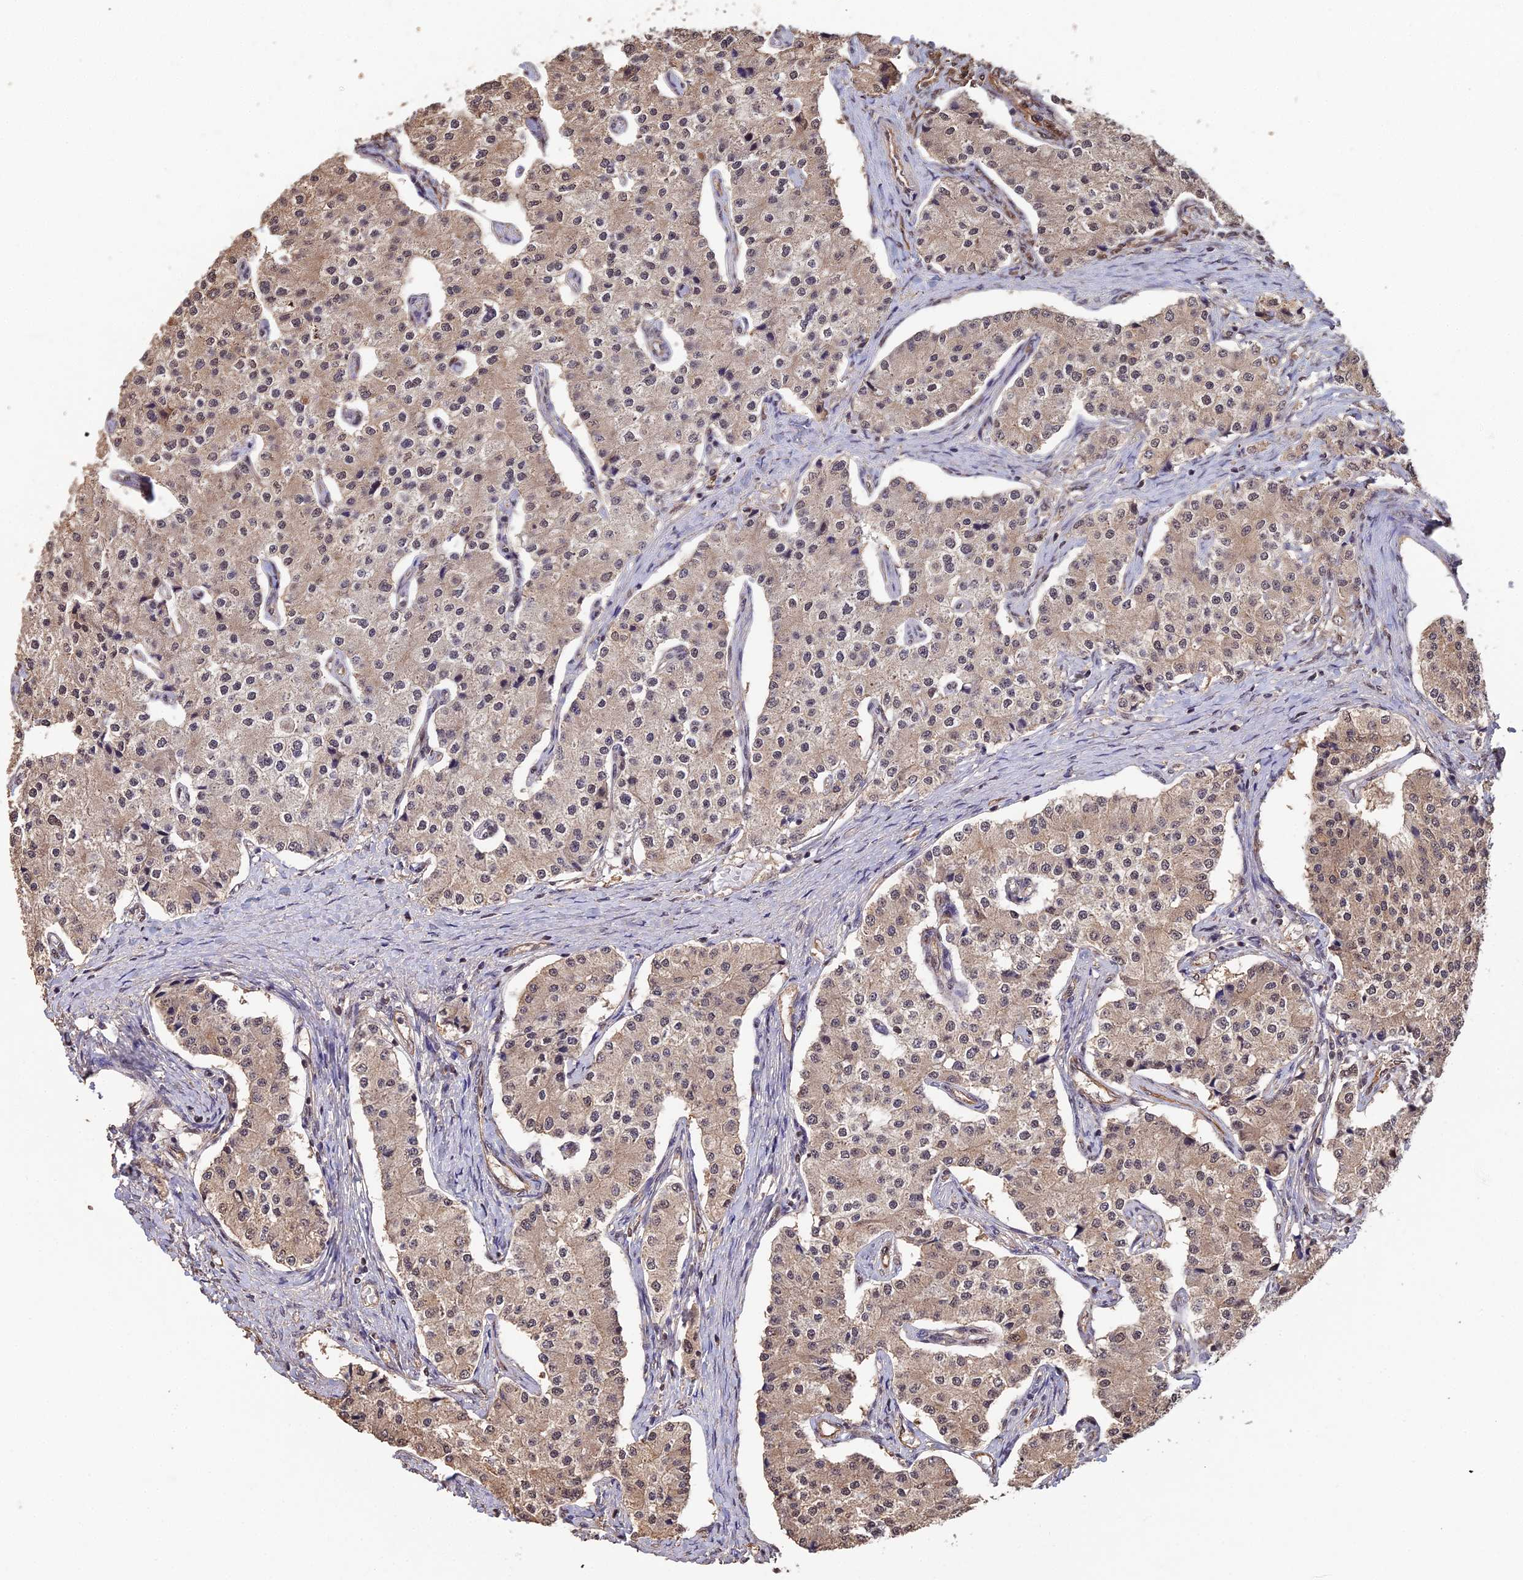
{"staining": {"intensity": "moderate", "quantity": ">75%", "location": "cytoplasmic/membranous"}, "tissue": "carcinoid", "cell_type": "Tumor cells", "image_type": "cancer", "snomed": [{"axis": "morphology", "description": "Carcinoid, malignant, NOS"}, {"axis": "topography", "description": "Colon"}], "caption": "Tumor cells display moderate cytoplasmic/membranous expression in about >75% of cells in carcinoid.", "gene": "RALGAPA2", "patient": {"sex": "female", "age": 52}}